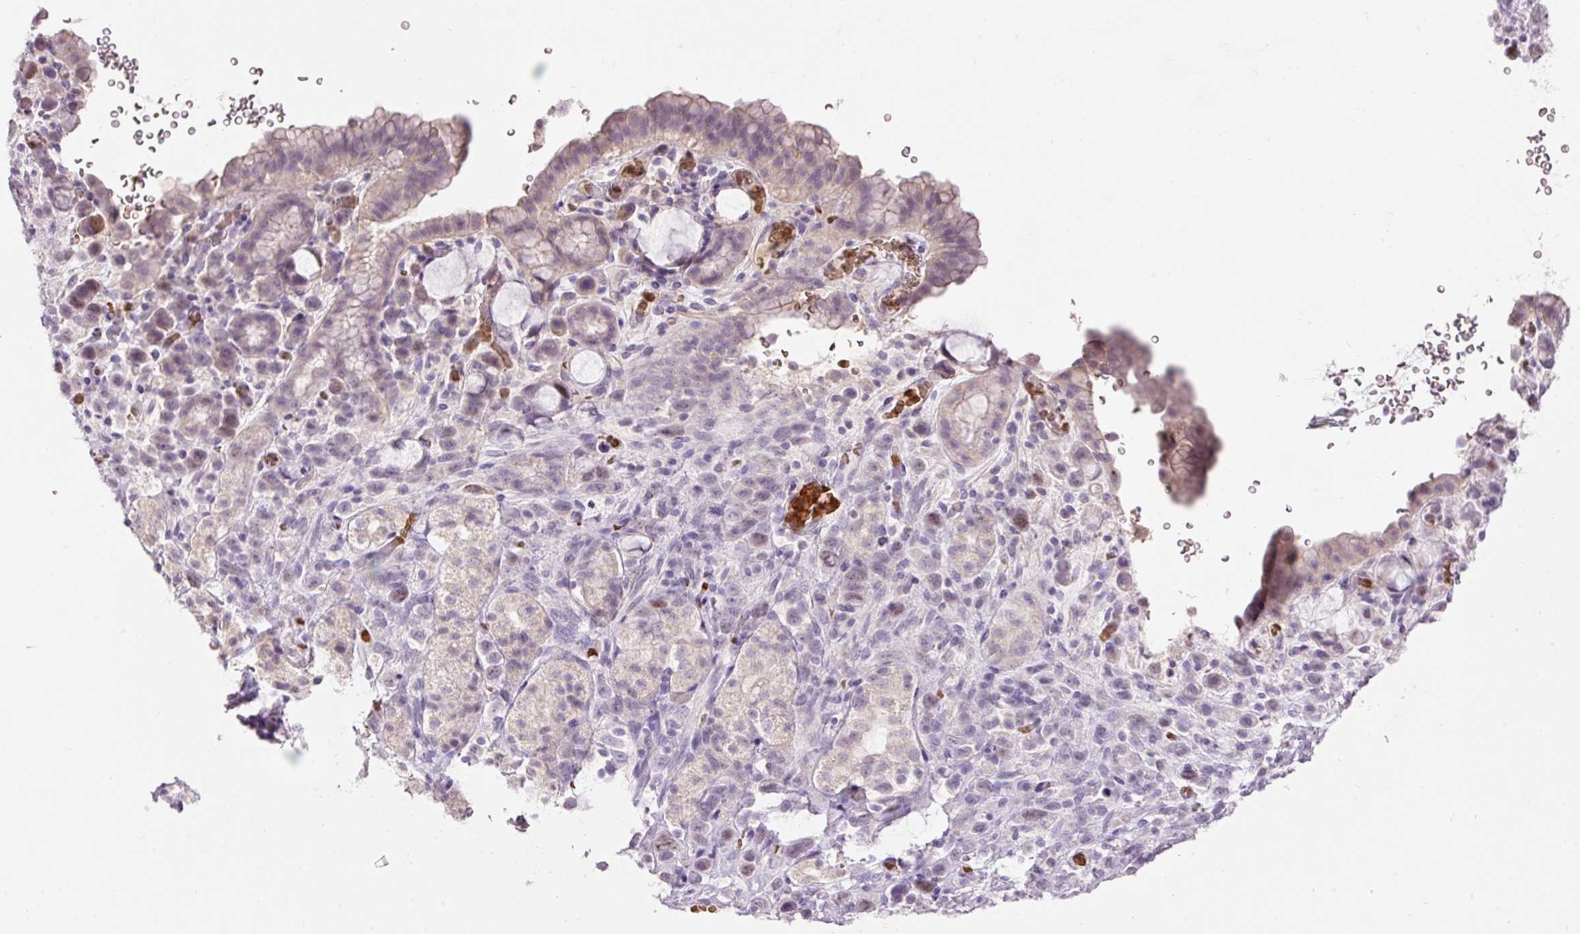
{"staining": {"intensity": "negative", "quantity": "none", "location": "none"}, "tissue": "stomach cancer", "cell_type": "Tumor cells", "image_type": "cancer", "snomed": [{"axis": "morphology", "description": "Adenocarcinoma, NOS"}, {"axis": "topography", "description": "Stomach"}], "caption": "Protein analysis of stomach cancer reveals no significant positivity in tumor cells.", "gene": "LY6G6D", "patient": {"sex": "female", "age": 65}}